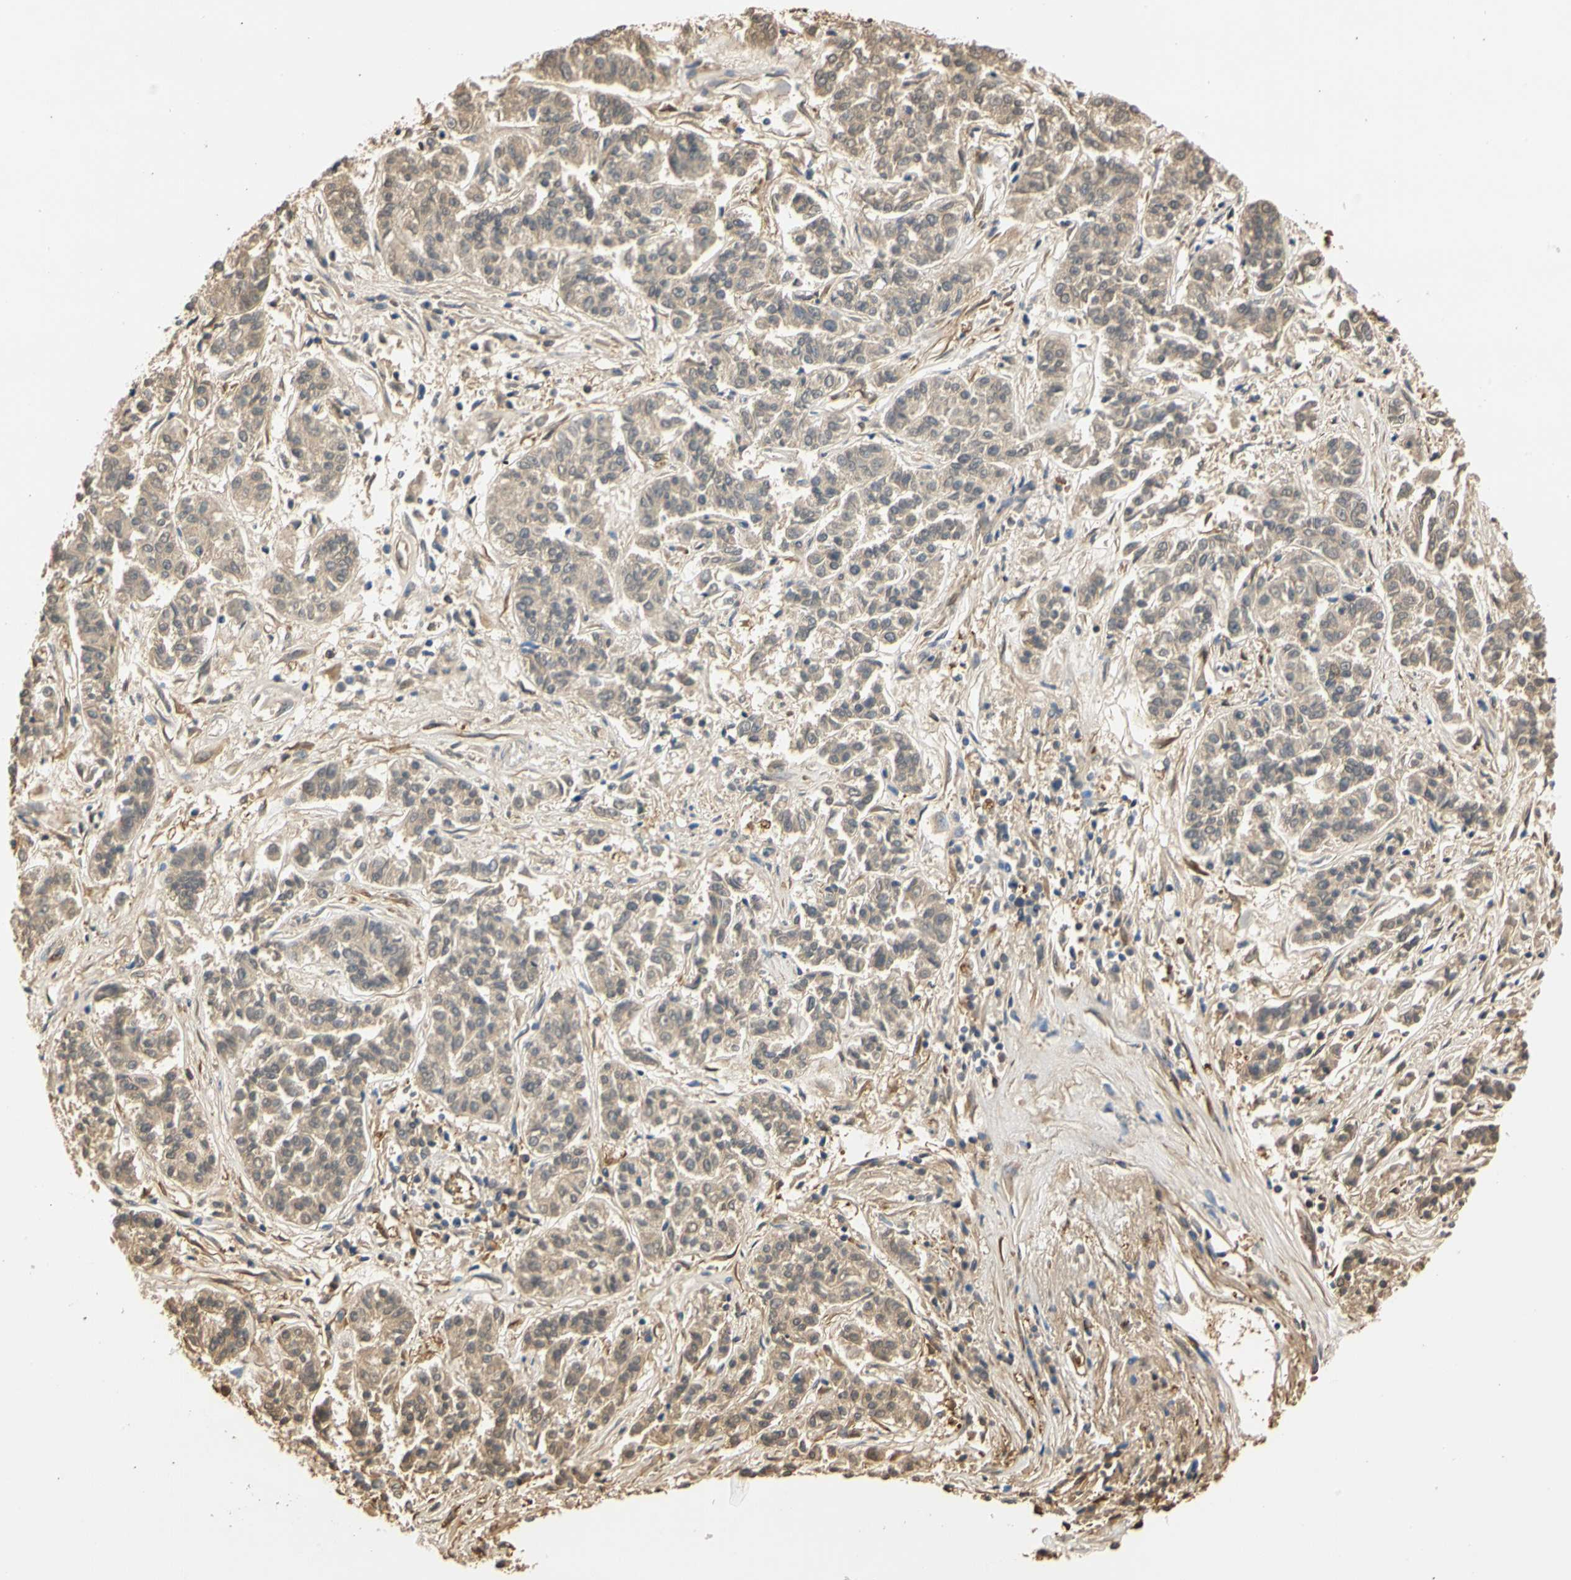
{"staining": {"intensity": "weak", "quantity": ">75%", "location": "cytoplasmic/membranous"}, "tissue": "lung cancer", "cell_type": "Tumor cells", "image_type": "cancer", "snomed": [{"axis": "morphology", "description": "Adenocarcinoma, NOS"}, {"axis": "topography", "description": "Lung"}], "caption": "Human lung cancer stained with a protein marker shows weak staining in tumor cells.", "gene": "S100A6", "patient": {"sex": "male", "age": 84}}